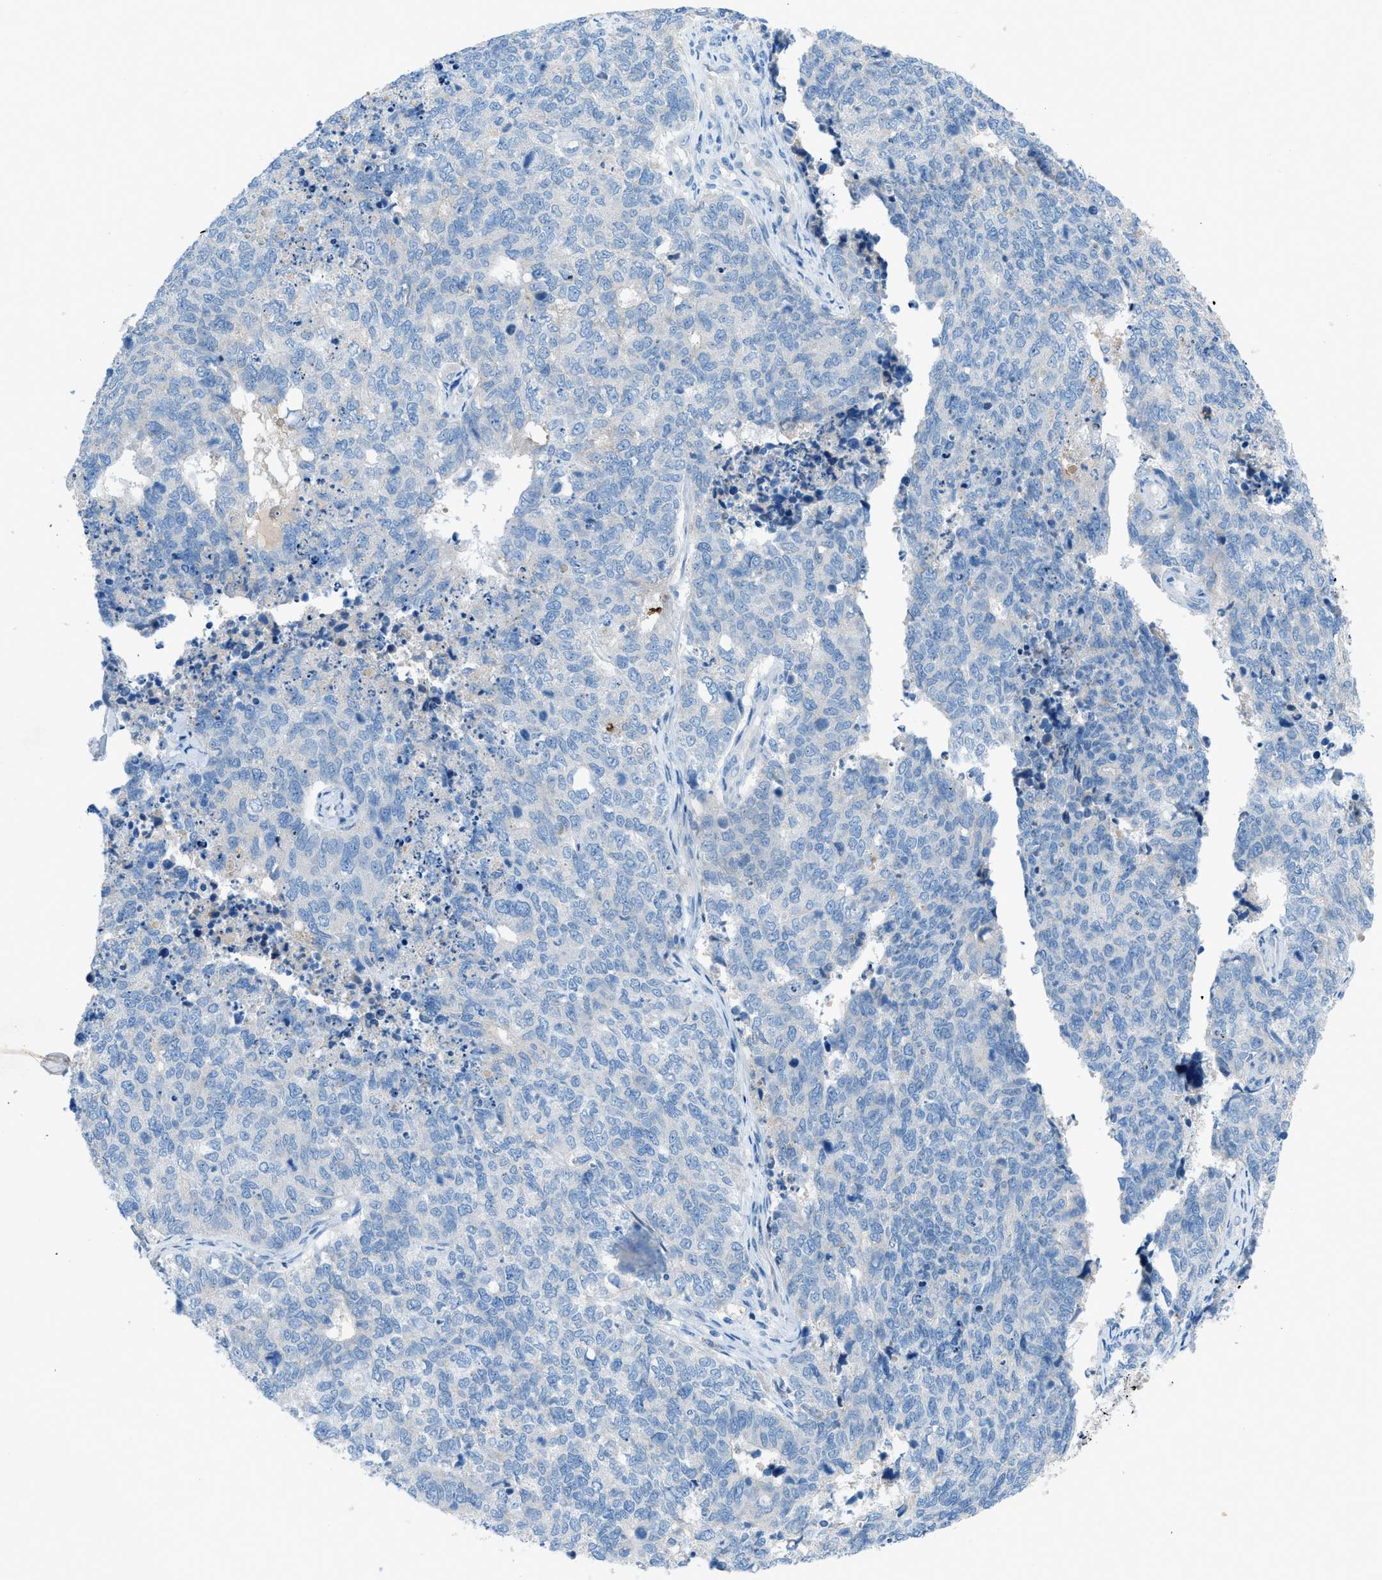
{"staining": {"intensity": "negative", "quantity": "none", "location": "none"}, "tissue": "cervical cancer", "cell_type": "Tumor cells", "image_type": "cancer", "snomed": [{"axis": "morphology", "description": "Squamous cell carcinoma, NOS"}, {"axis": "topography", "description": "Cervix"}], "caption": "Tumor cells are negative for brown protein staining in cervical cancer (squamous cell carcinoma).", "gene": "C5AR2", "patient": {"sex": "female", "age": 63}}